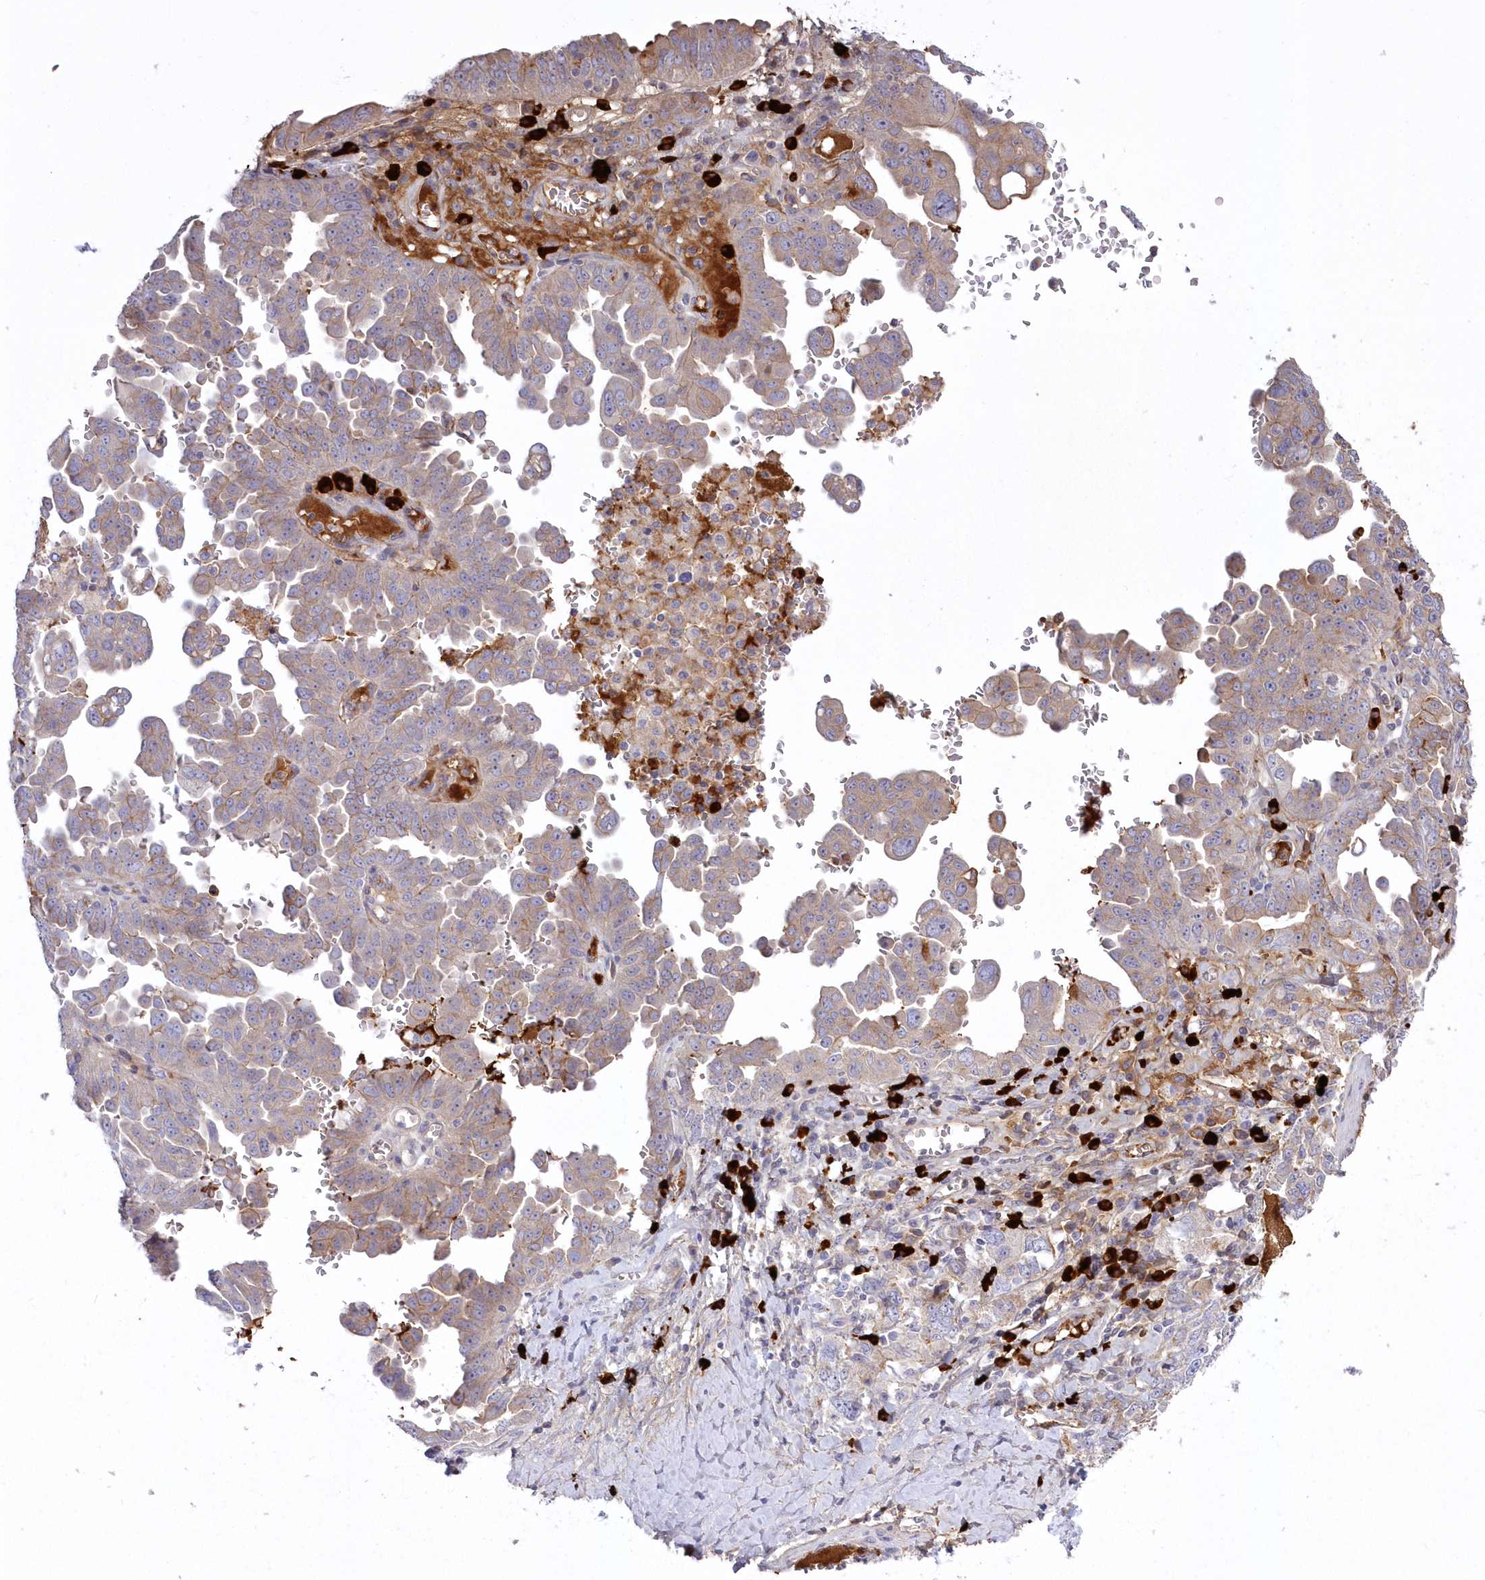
{"staining": {"intensity": "weak", "quantity": ">75%", "location": "cytoplasmic/membranous"}, "tissue": "ovarian cancer", "cell_type": "Tumor cells", "image_type": "cancer", "snomed": [{"axis": "morphology", "description": "Carcinoma, endometroid"}, {"axis": "topography", "description": "Ovary"}], "caption": "A brown stain shows weak cytoplasmic/membranous positivity of a protein in human ovarian endometroid carcinoma tumor cells.", "gene": "WBP1L", "patient": {"sex": "female", "age": 62}}